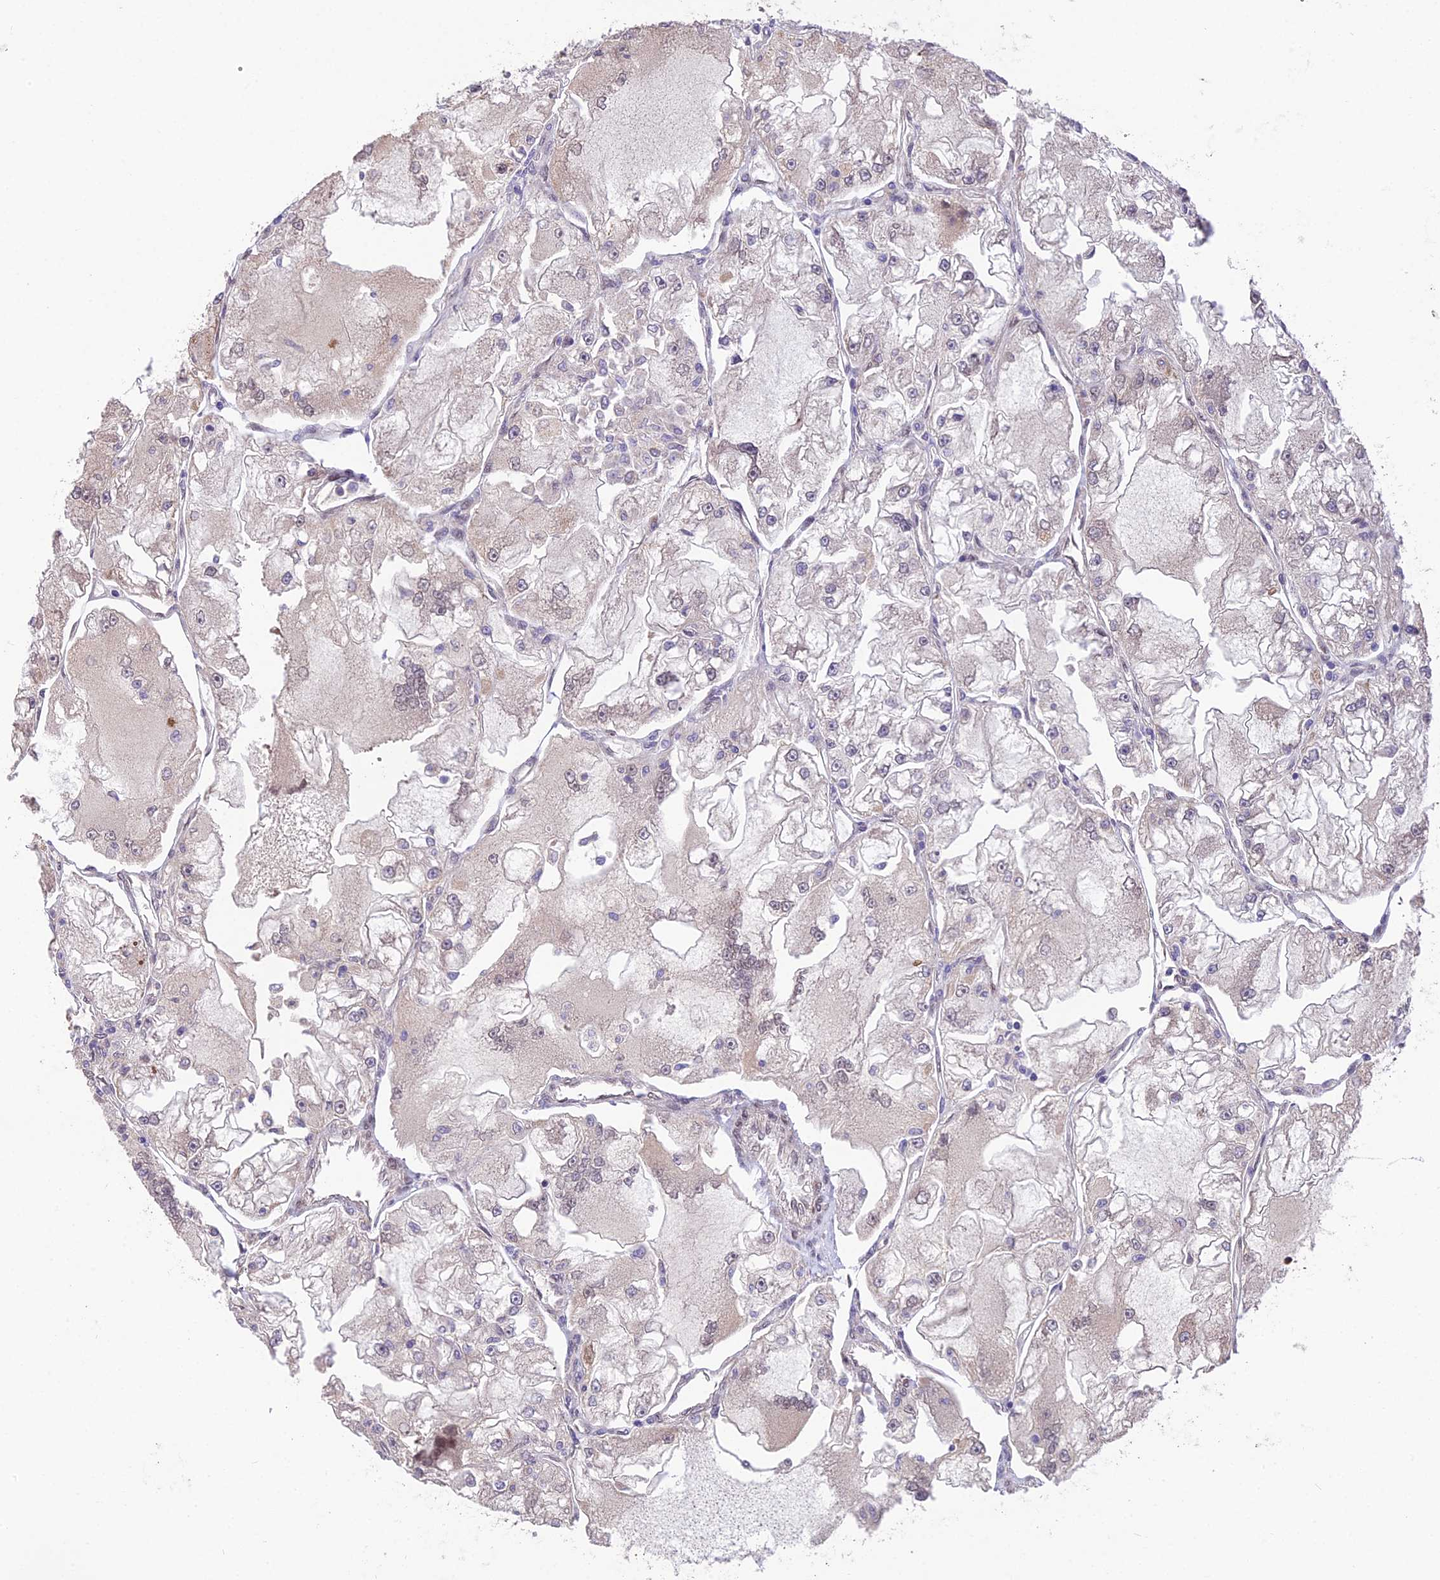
{"staining": {"intensity": "weak", "quantity": "<25%", "location": "cytoplasmic/membranous,nuclear"}, "tissue": "renal cancer", "cell_type": "Tumor cells", "image_type": "cancer", "snomed": [{"axis": "morphology", "description": "Adenocarcinoma, NOS"}, {"axis": "topography", "description": "Kidney"}], "caption": "Tumor cells are negative for protein expression in human renal cancer (adenocarcinoma). (DAB (3,3'-diaminobenzidine) IHC with hematoxylin counter stain).", "gene": "CYP2R1", "patient": {"sex": "female", "age": 72}}